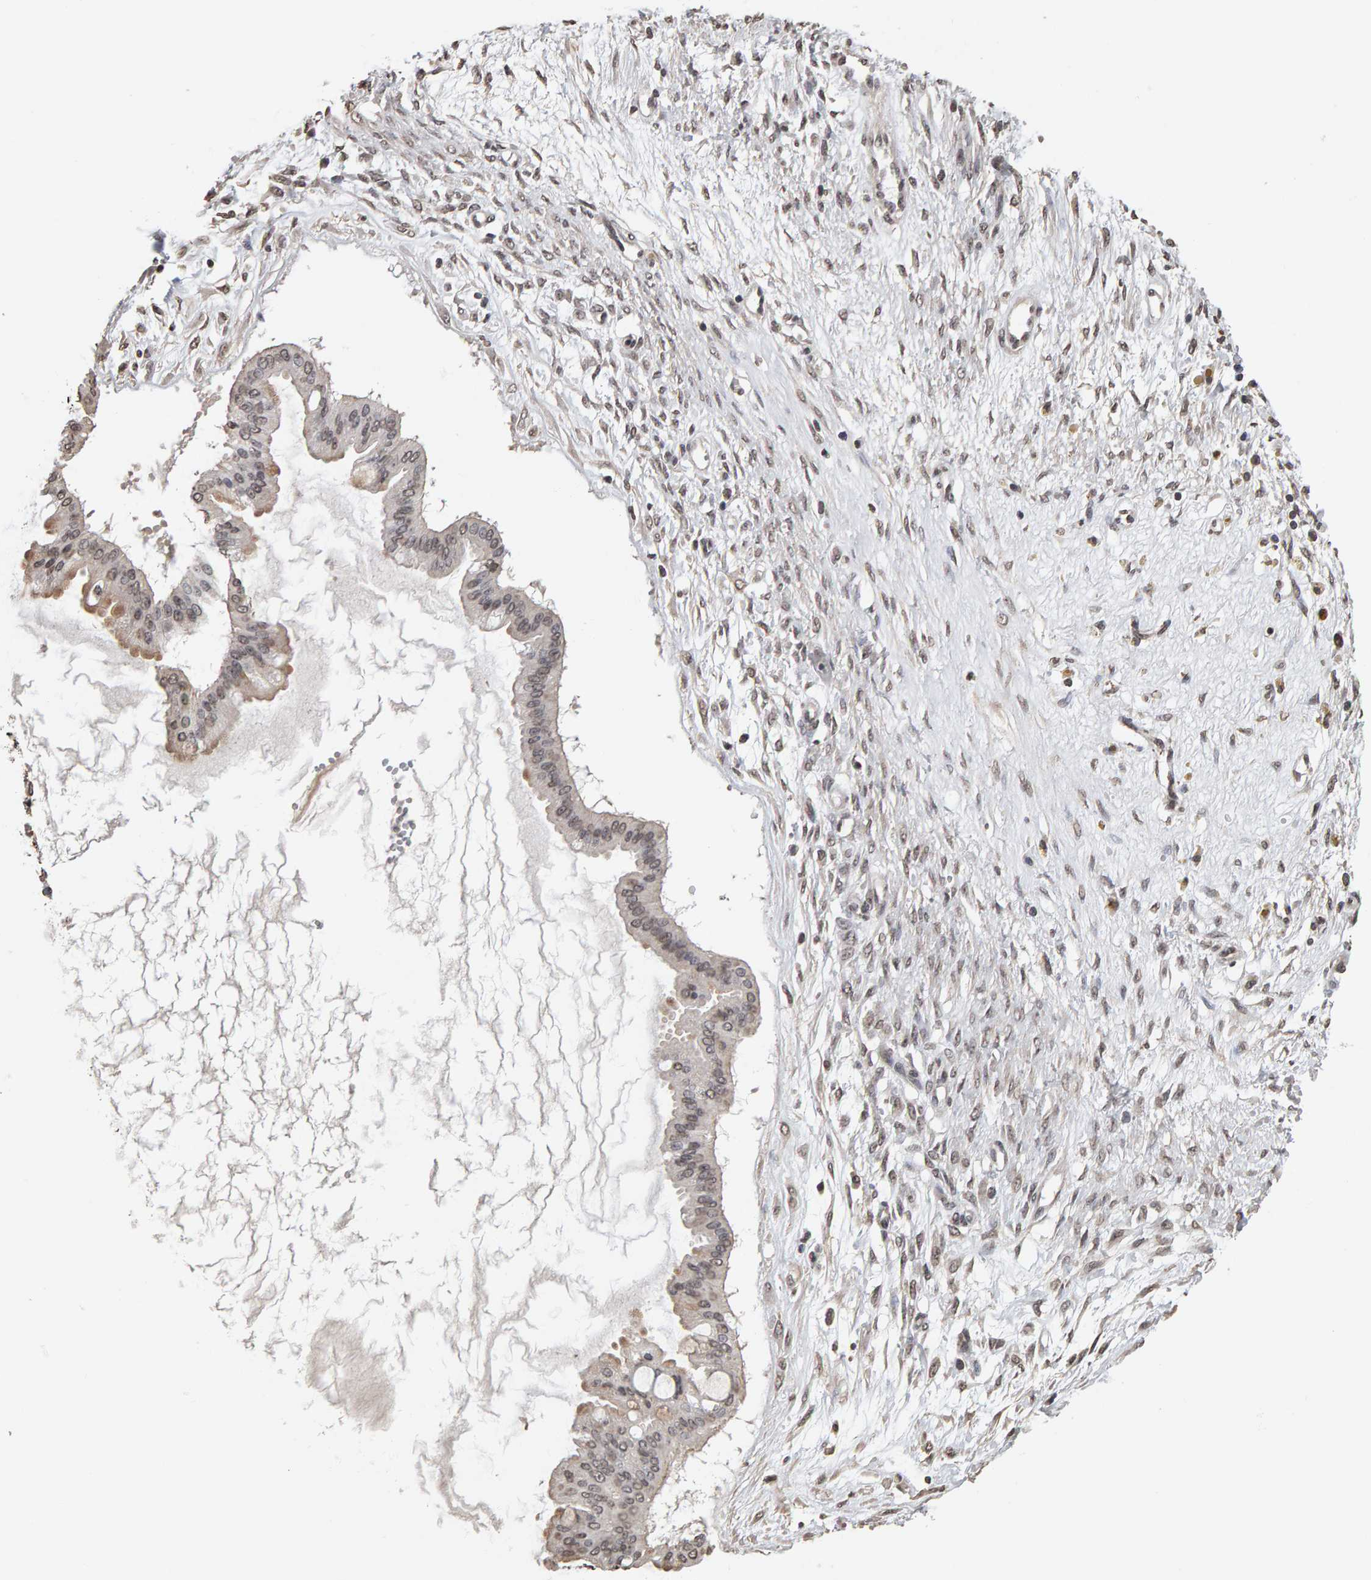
{"staining": {"intensity": "weak", "quantity": "<25%", "location": "cytoplasmic/membranous,nuclear"}, "tissue": "ovarian cancer", "cell_type": "Tumor cells", "image_type": "cancer", "snomed": [{"axis": "morphology", "description": "Cystadenocarcinoma, mucinous, NOS"}, {"axis": "topography", "description": "Ovary"}], "caption": "A histopathology image of human ovarian cancer (mucinous cystadenocarcinoma) is negative for staining in tumor cells.", "gene": "AFF4", "patient": {"sex": "female", "age": 73}}